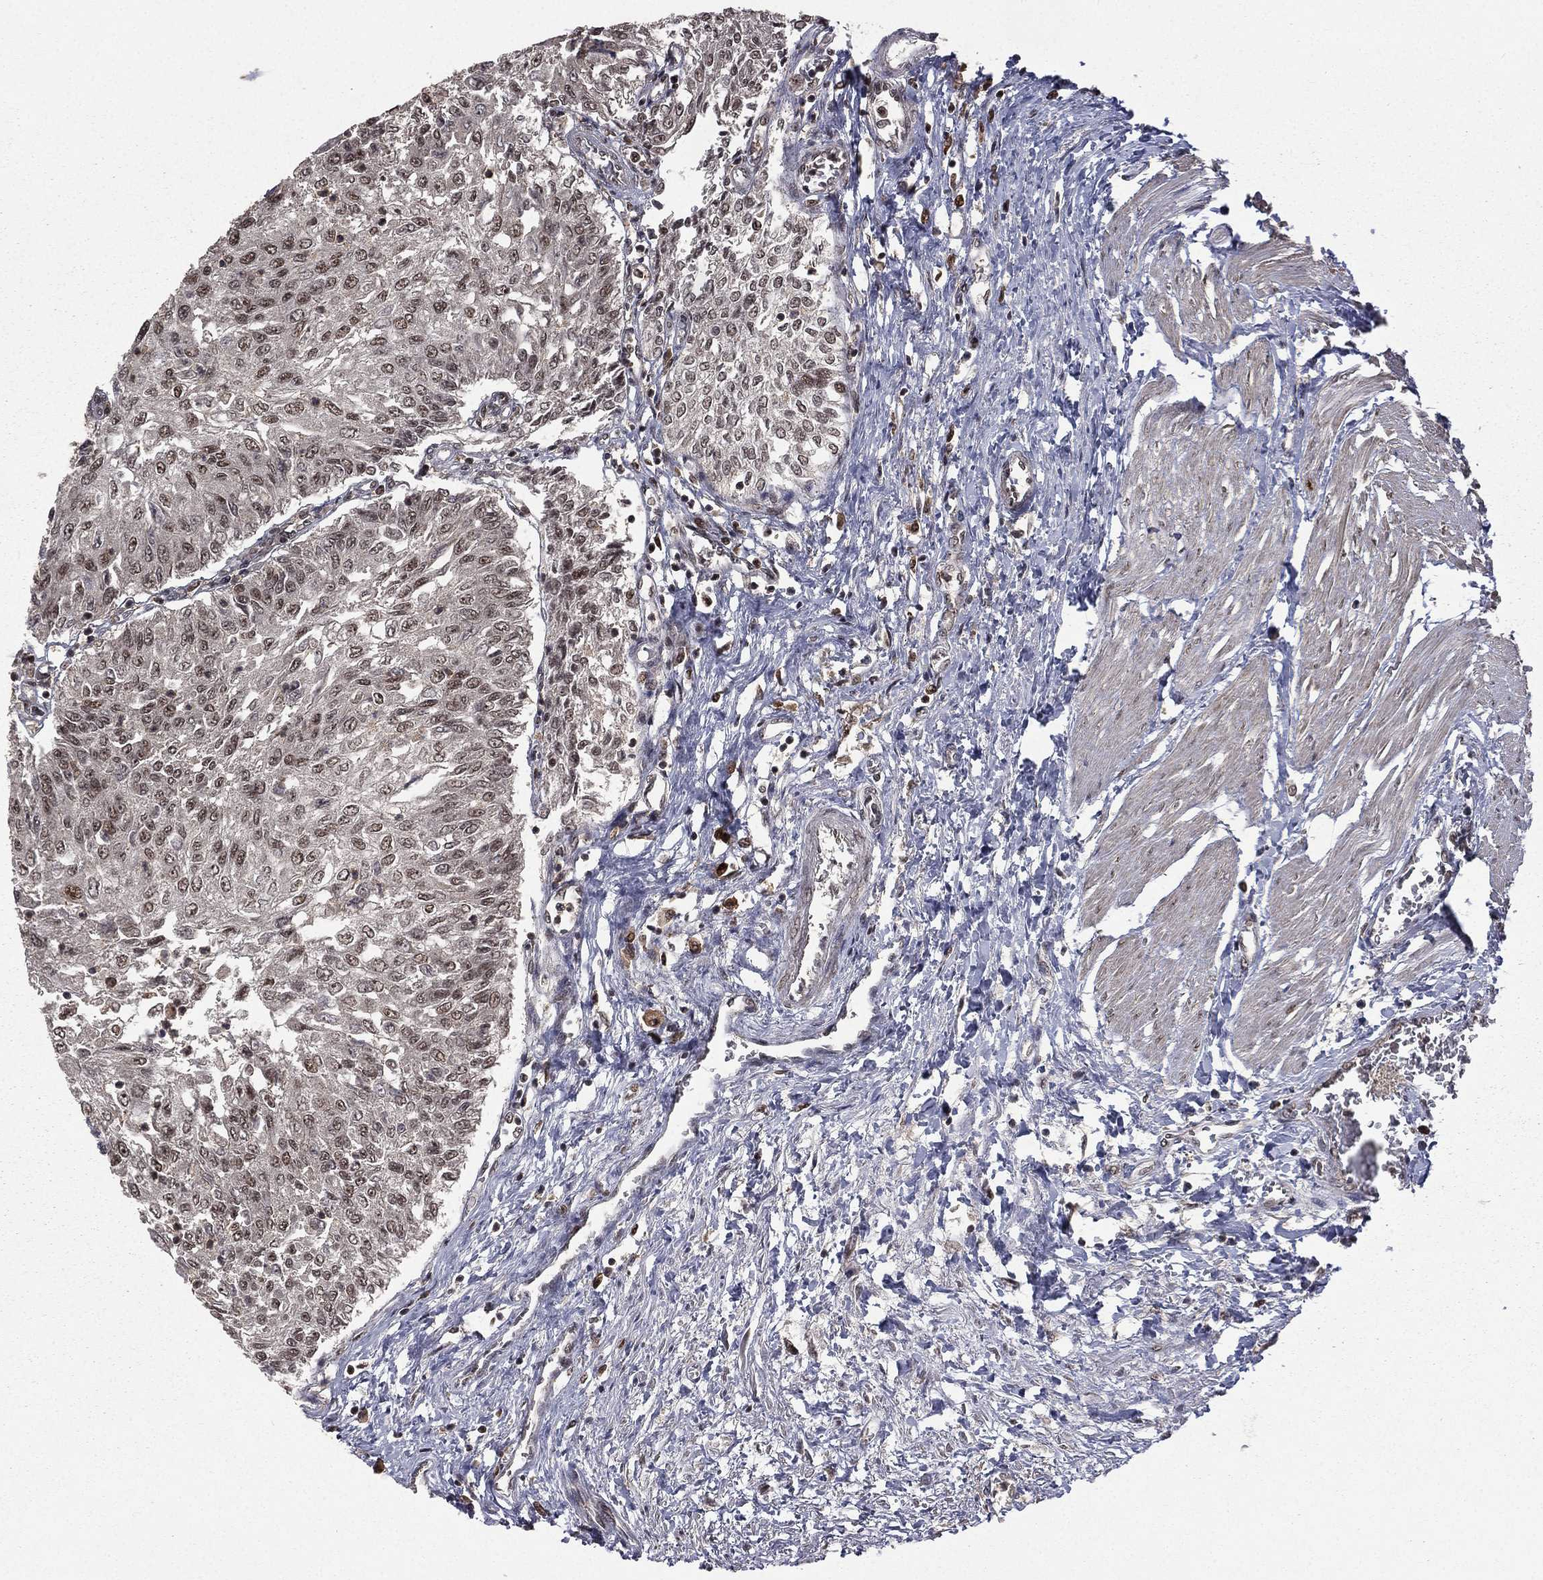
{"staining": {"intensity": "moderate", "quantity": "25%-75%", "location": "nuclear"}, "tissue": "urothelial cancer", "cell_type": "Tumor cells", "image_type": "cancer", "snomed": [{"axis": "morphology", "description": "Urothelial carcinoma, Low grade"}, {"axis": "topography", "description": "Urinary bladder"}], "caption": "Immunohistochemistry micrograph of neoplastic tissue: urothelial cancer stained using immunohistochemistry demonstrates medium levels of moderate protein expression localized specifically in the nuclear of tumor cells, appearing as a nuclear brown color.", "gene": "JMJD6", "patient": {"sex": "male", "age": 78}}